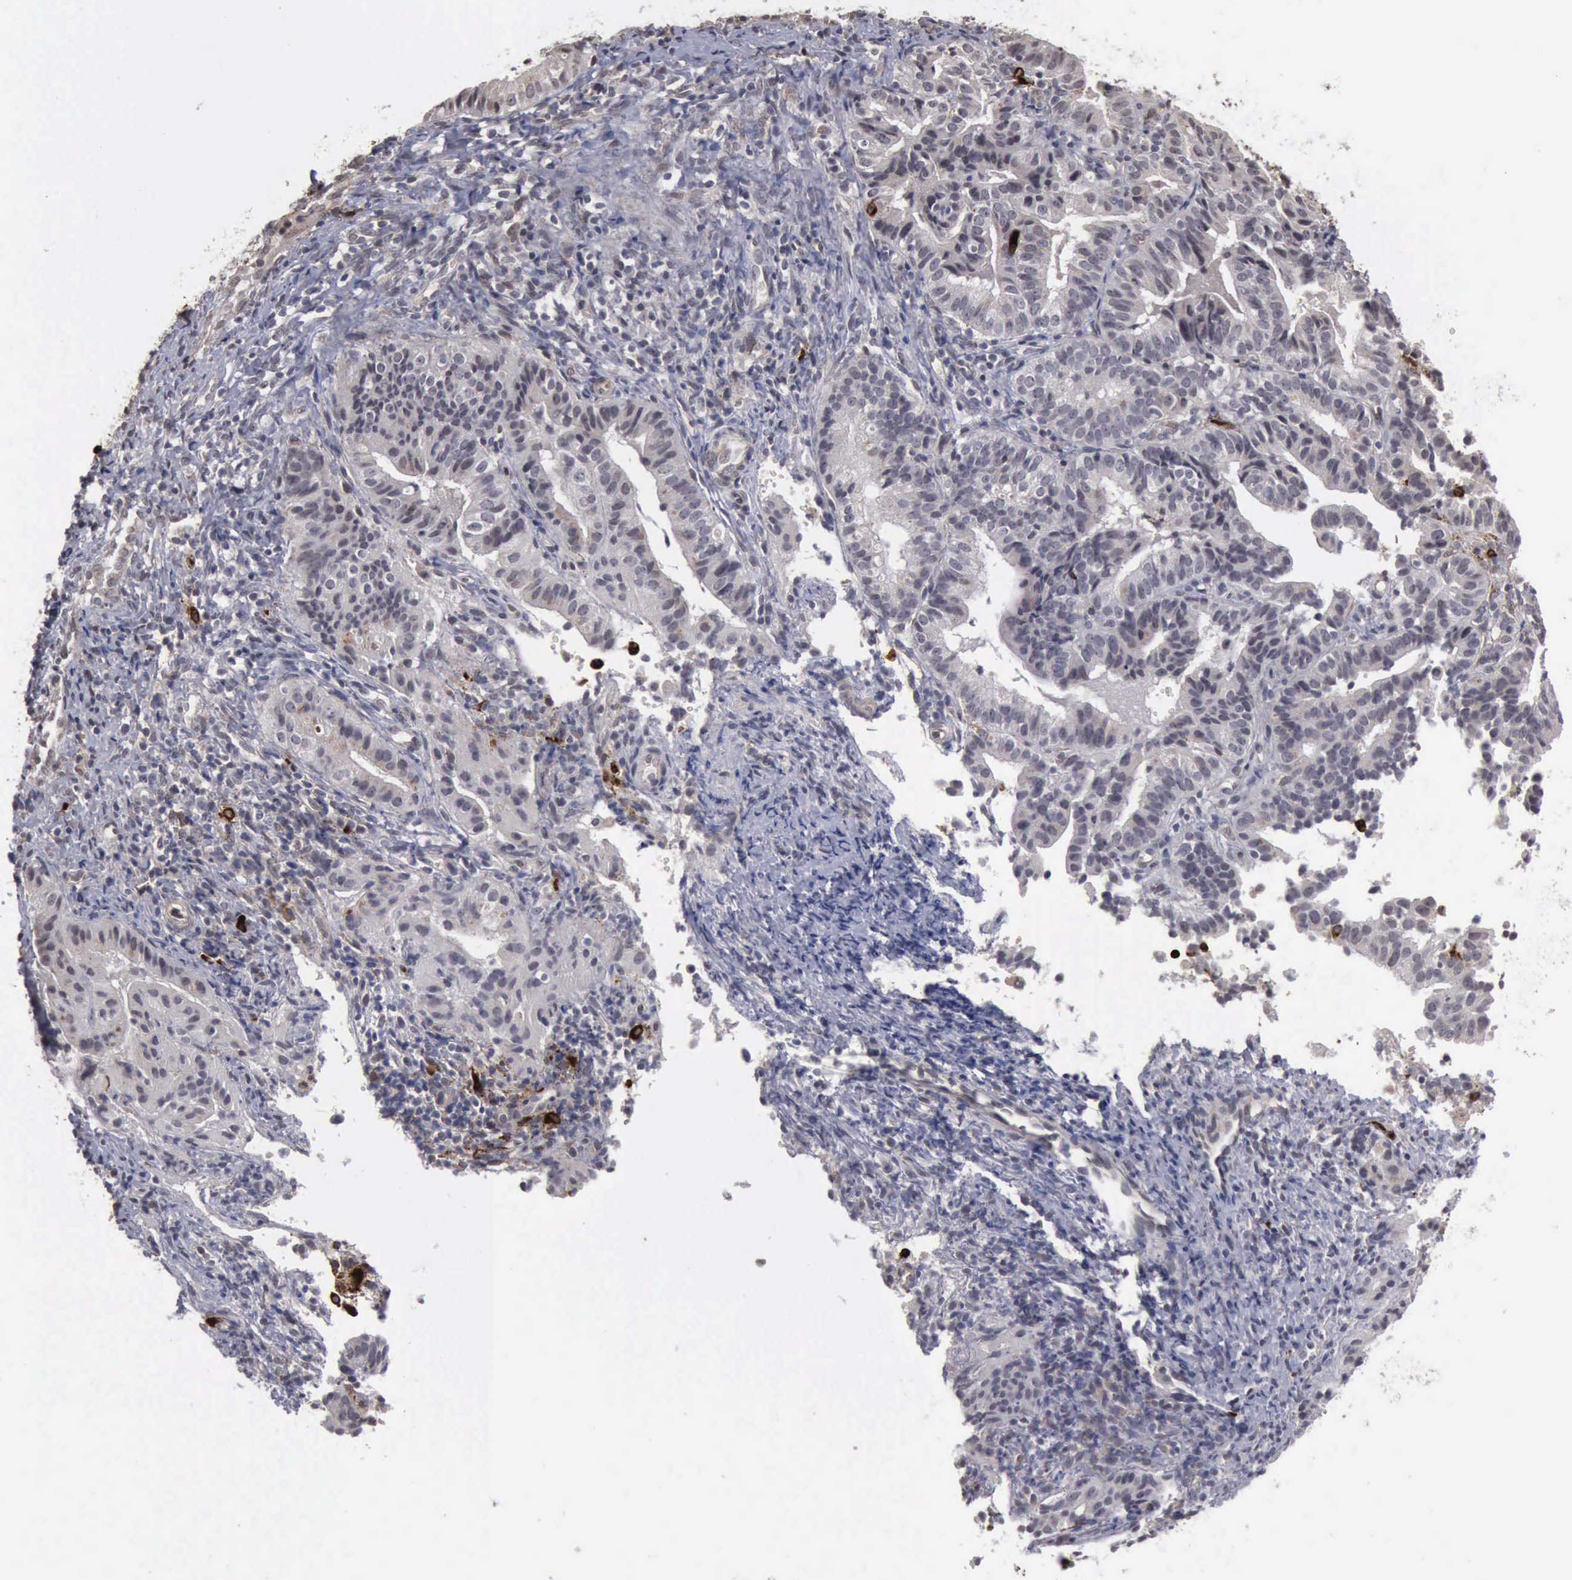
{"staining": {"intensity": "negative", "quantity": "none", "location": "none"}, "tissue": "cervical cancer", "cell_type": "Tumor cells", "image_type": "cancer", "snomed": [{"axis": "morphology", "description": "Adenocarcinoma, NOS"}, {"axis": "topography", "description": "Cervix"}], "caption": "Tumor cells are negative for protein expression in human cervical adenocarcinoma.", "gene": "MMP9", "patient": {"sex": "female", "age": 60}}